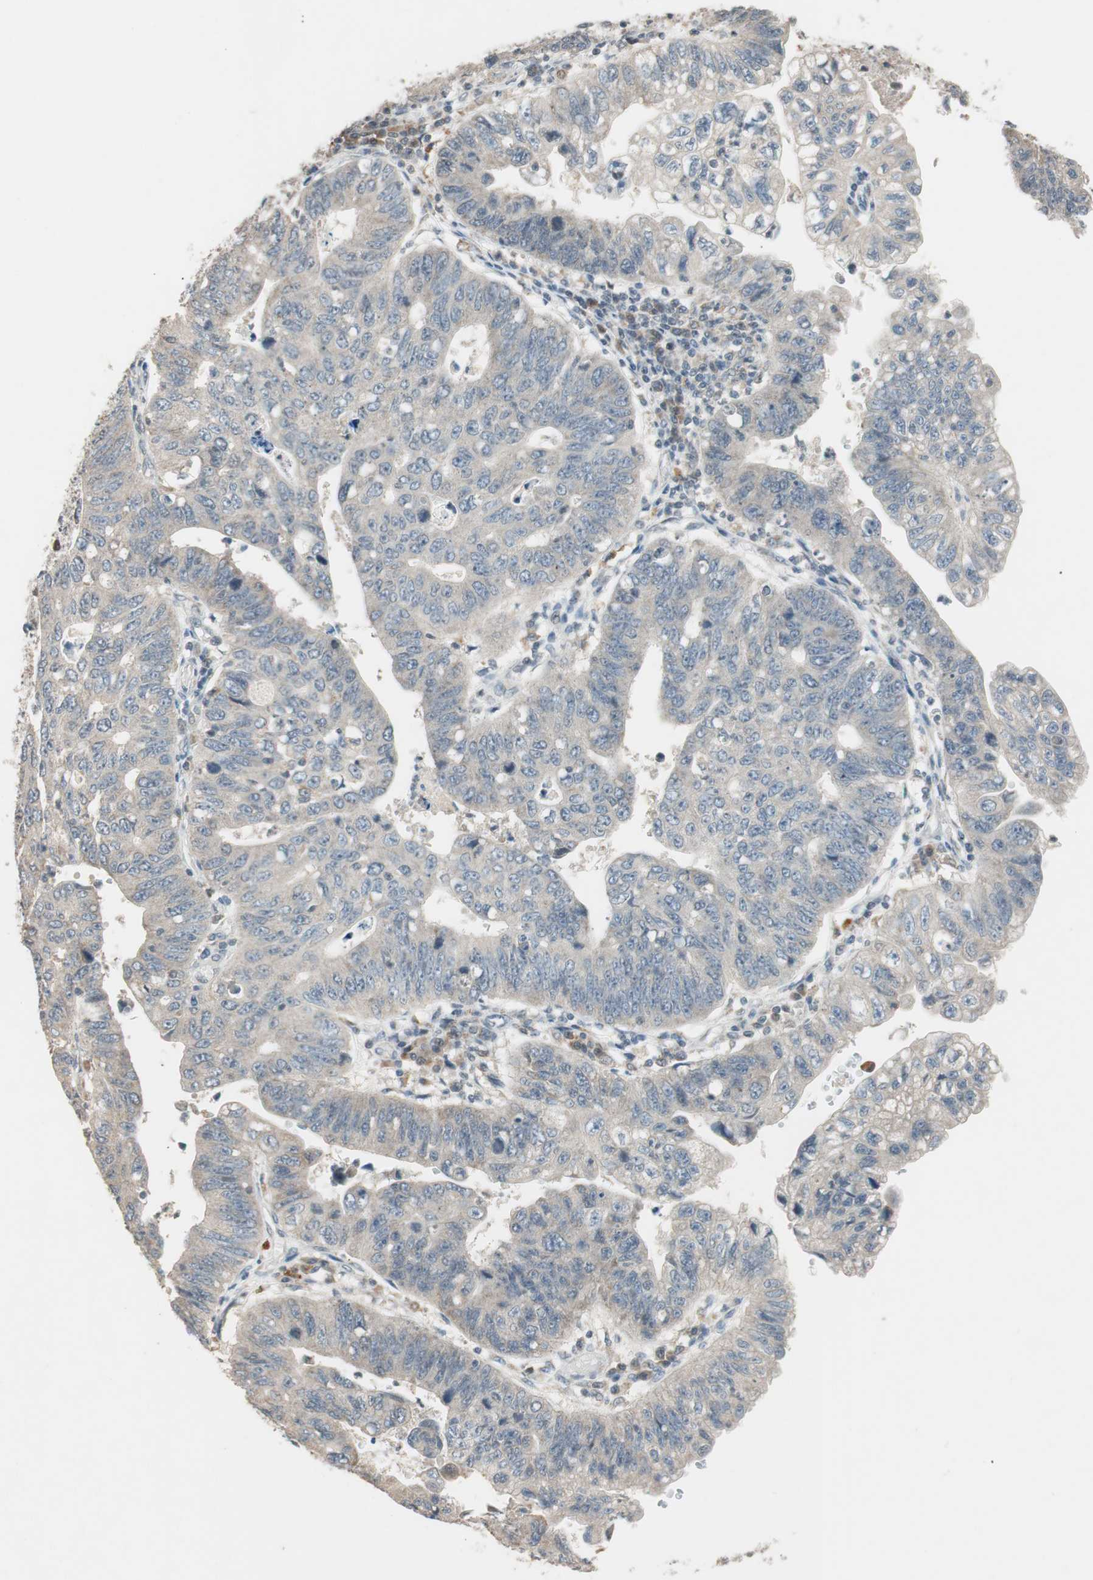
{"staining": {"intensity": "weak", "quantity": ">75%", "location": "cytoplasmic/membranous"}, "tissue": "stomach cancer", "cell_type": "Tumor cells", "image_type": "cancer", "snomed": [{"axis": "morphology", "description": "Adenocarcinoma, NOS"}, {"axis": "topography", "description": "Stomach"}], "caption": "Stomach cancer (adenocarcinoma) stained with a protein marker exhibits weak staining in tumor cells.", "gene": "GLB1", "patient": {"sex": "male", "age": 59}}